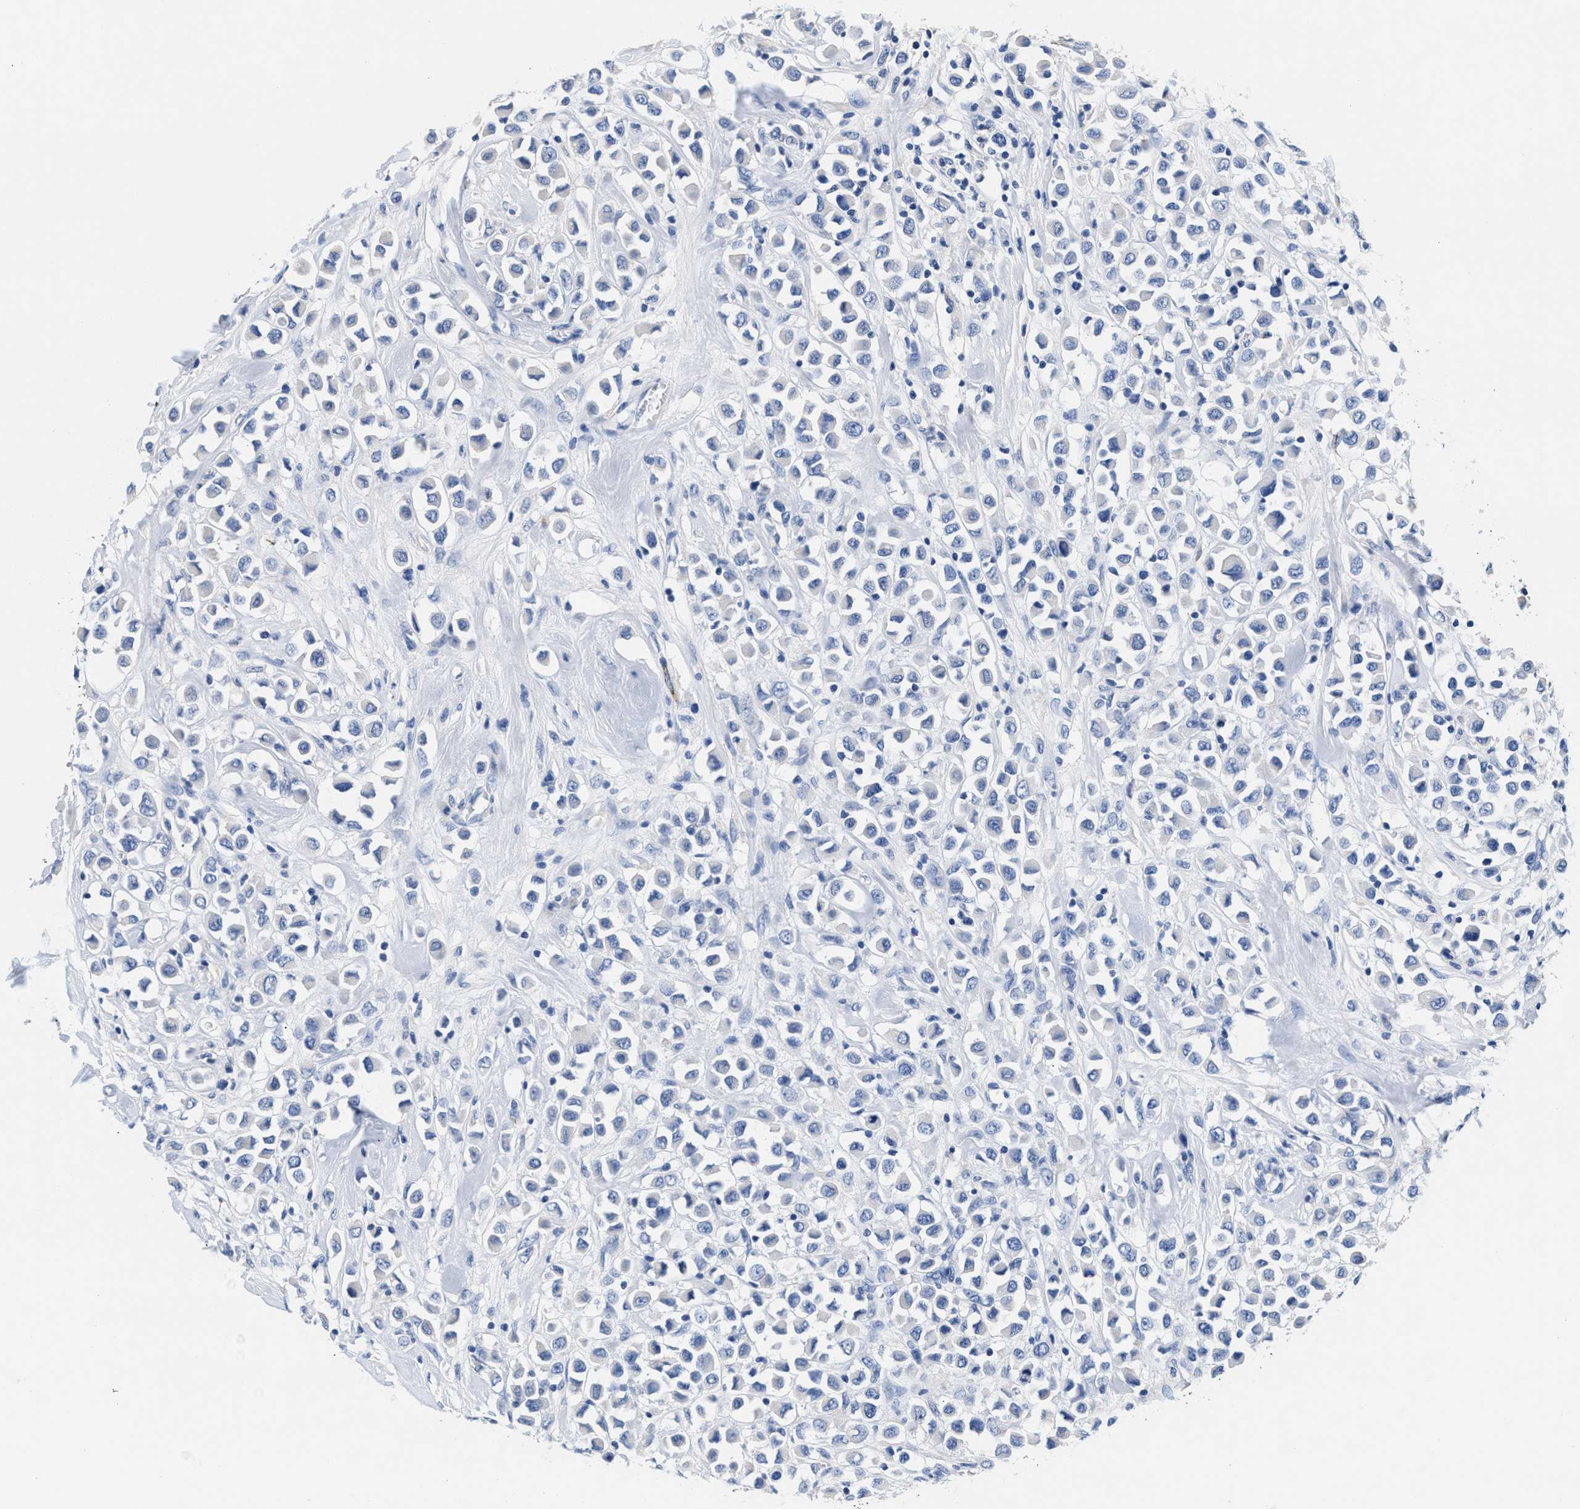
{"staining": {"intensity": "negative", "quantity": "none", "location": "none"}, "tissue": "breast cancer", "cell_type": "Tumor cells", "image_type": "cancer", "snomed": [{"axis": "morphology", "description": "Duct carcinoma"}, {"axis": "topography", "description": "Breast"}], "caption": "Breast cancer was stained to show a protein in brown. There is no significant staining in tumor cells.", "gene": "SLFN13", "patient": {"sex": "female", "age": 61}}